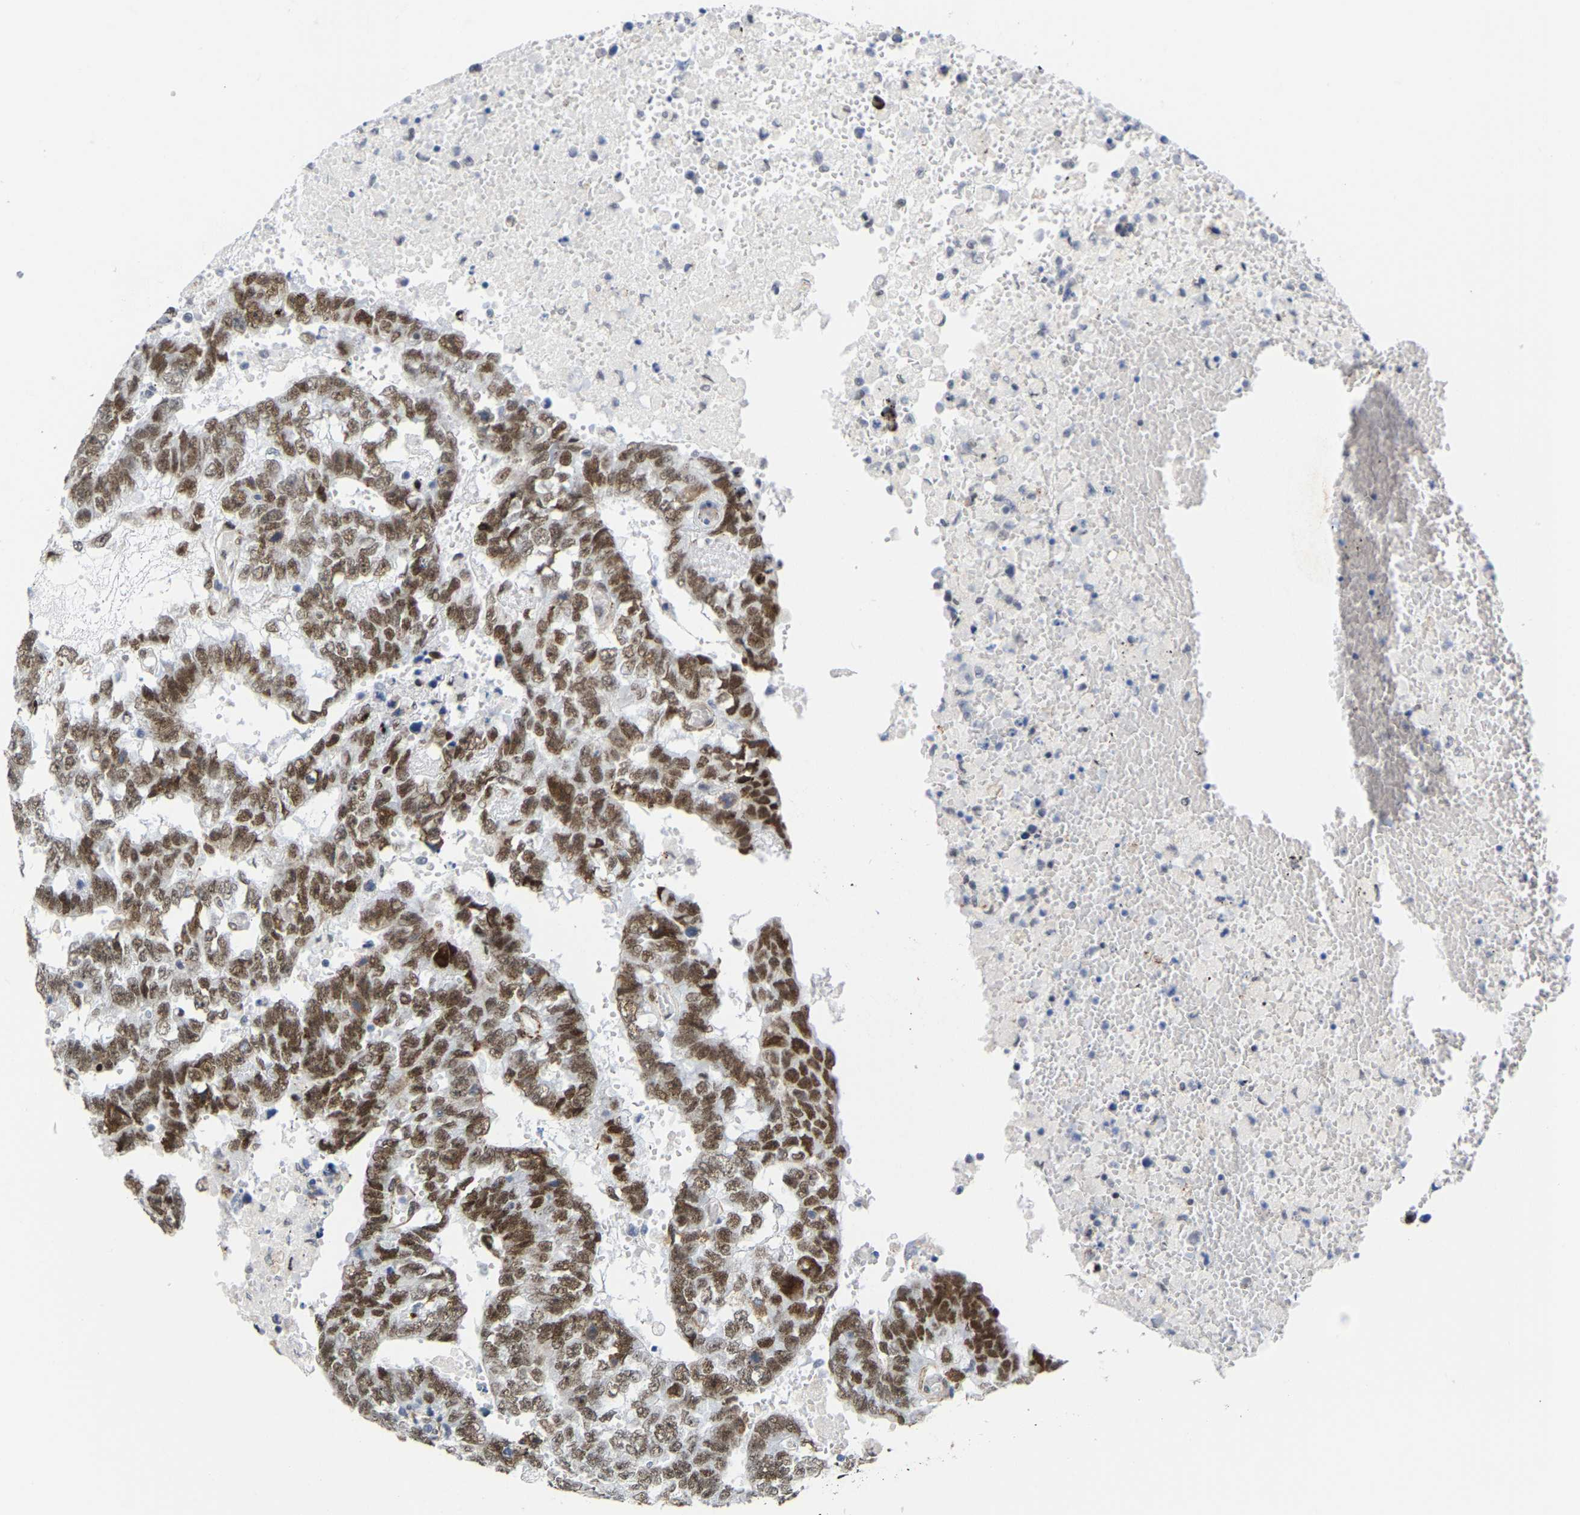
{"staining": {"intensity": "strong", "quantity": ">75%", "location": "nuclear"}, "tissue": "testis cancer", "cell_type": "Tumor cells", "image_type": "cancer", "snomed": [{"axis": "morphology", "description": "Carcinoma, Embryonal, NOS"}, {"axis": "topography", "description": "Testis"}], "caption": "This micrograph exhibits immunohistochemistry staining of human testis embryonal carcinoma, with high strong nuclear expression in approximately >75% of tumor cells.", "gene": "FAM180A", "patient": {"sex": "male", "age": 25}}